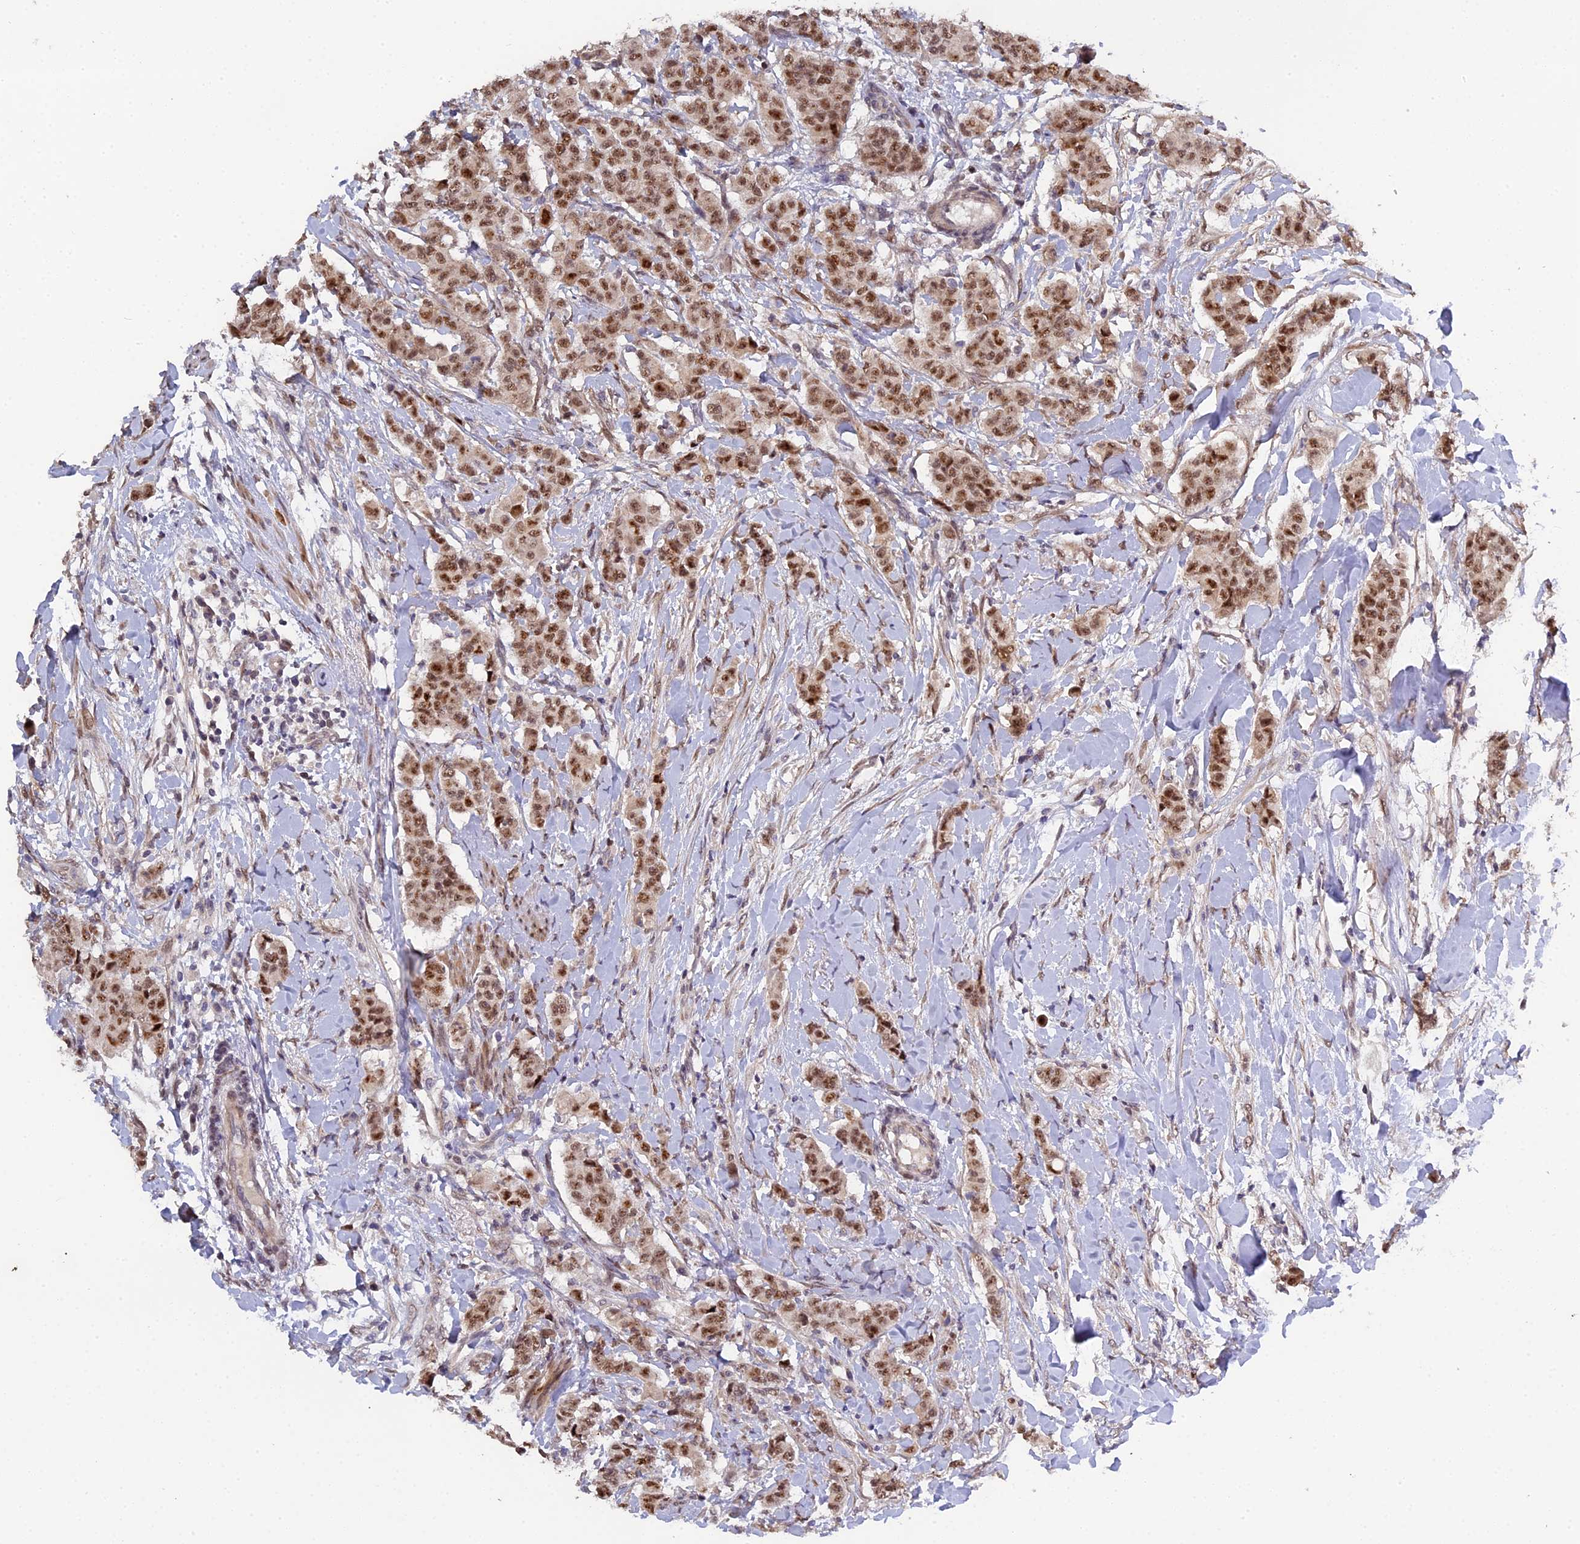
{"staining": {"intensity": "moderate", "quantity": ">75%", "location": "nuclear"}, "tissue": "breast cancer", "cell_type": "Tumor cells", "image_type": "cancer", "snomed": [{"axis": "morphology", "description": "Duct carcinoma"}, {"axis": "topography", "description": "Breast"}], "caption": "Immunohistochemical staining of infiltrating ductal carcinoma (breast) reveals medium levels of moderate nuclear protein staining in approximately >75% of tumor cells.", "gene": "PYGO1", "patient": {"sex": "female", "age": 40}}